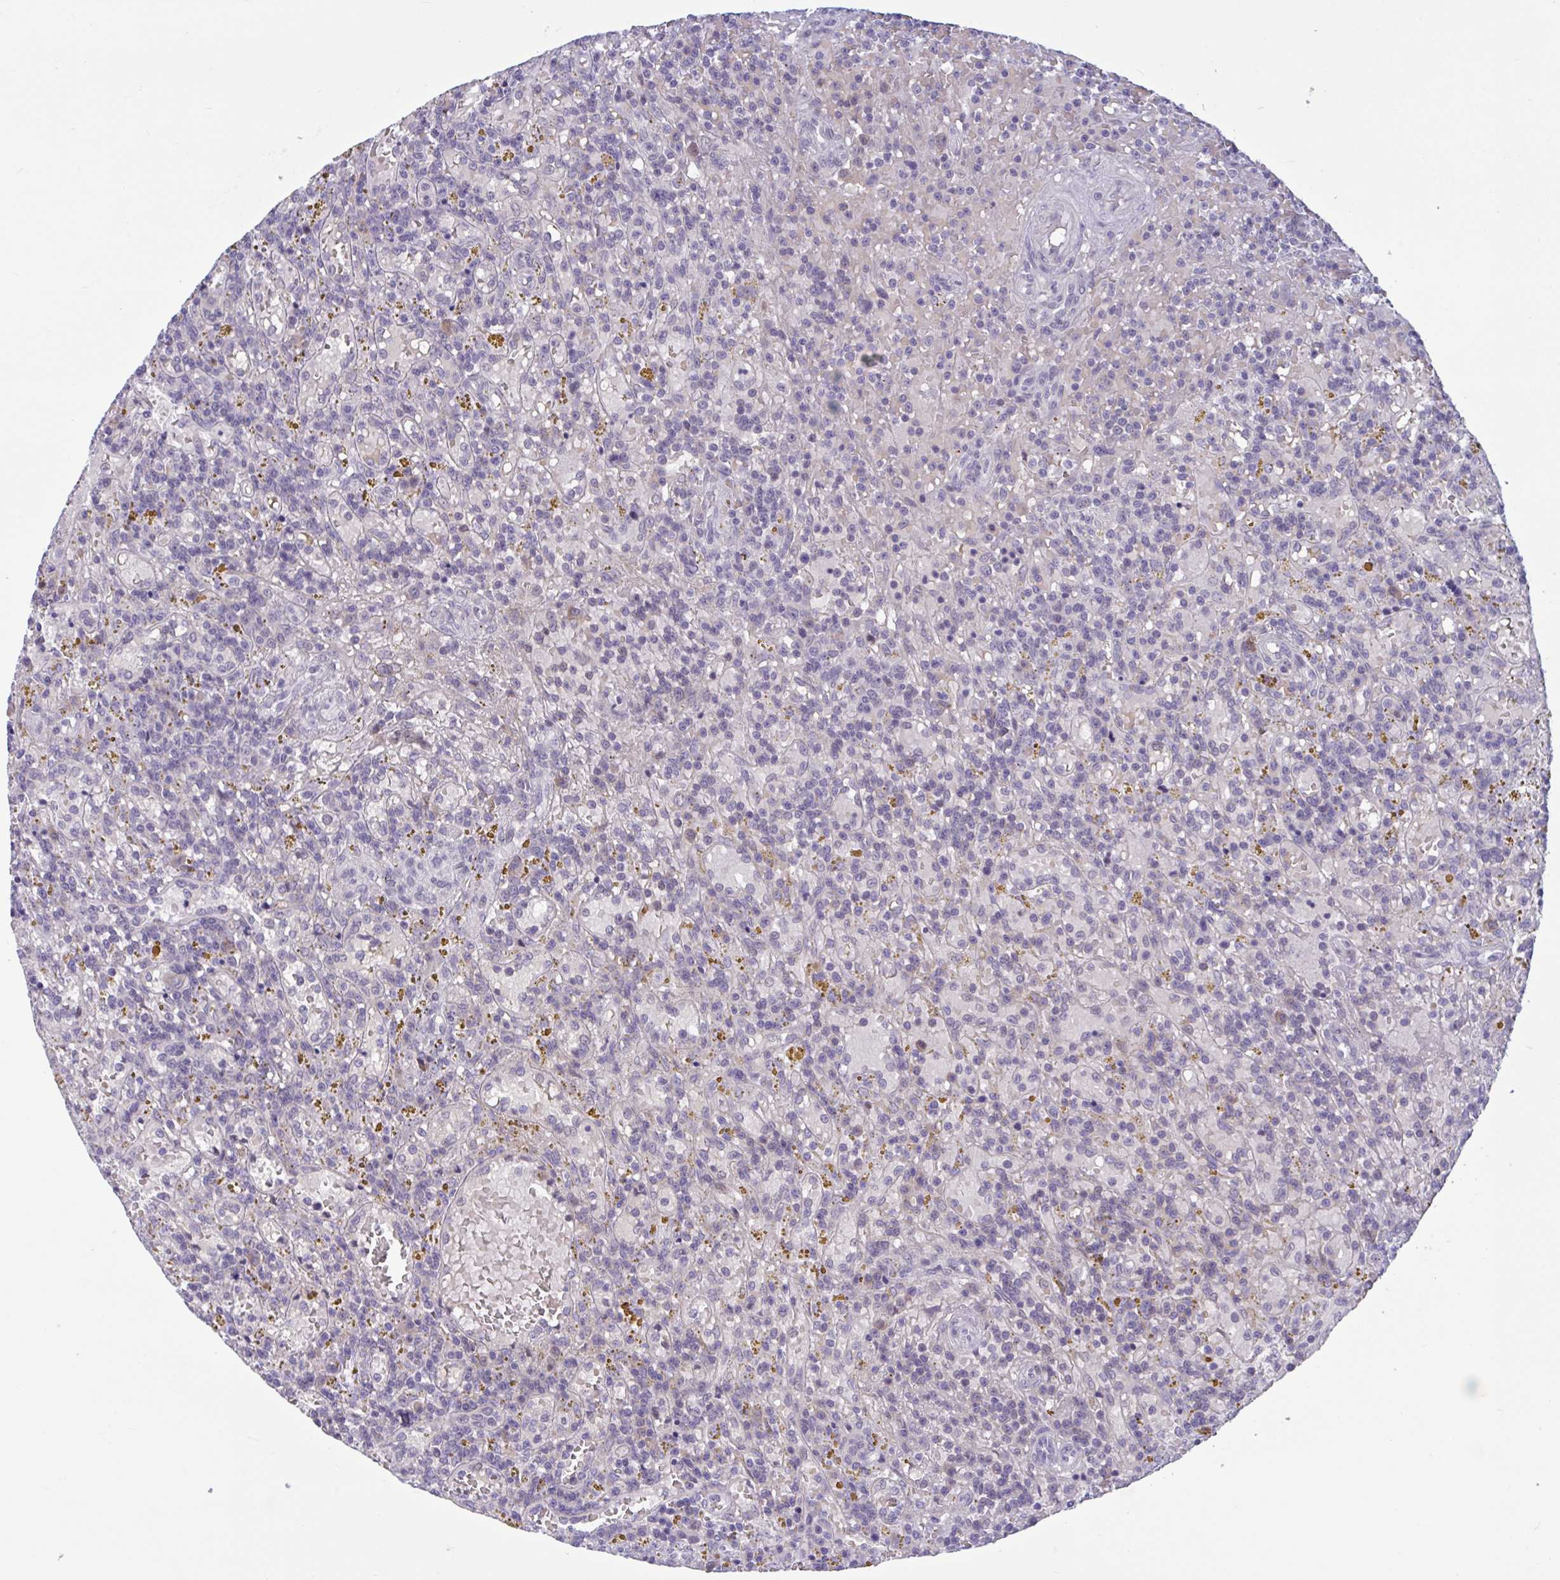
{"staining": {"intensity": "negative", "quantity": "none", "location": "none"}, "tissue": "lymphoma", "cell_type": "Tumor cells", "image_type": "cancer", "snomed": [{"axis": "morphology", "description": "Malignant lymphoma, non-Hodgkin's type, Low grade"}, {"axis": "topography", "description": "Spleen"}], "caption": "IHC of malignant lymphoma, non-Hodgkin's type (low-grade) displays no staining in tumor cells.", "gene": "CNGB3", "patient": {"sex": "female", "age": 65}}